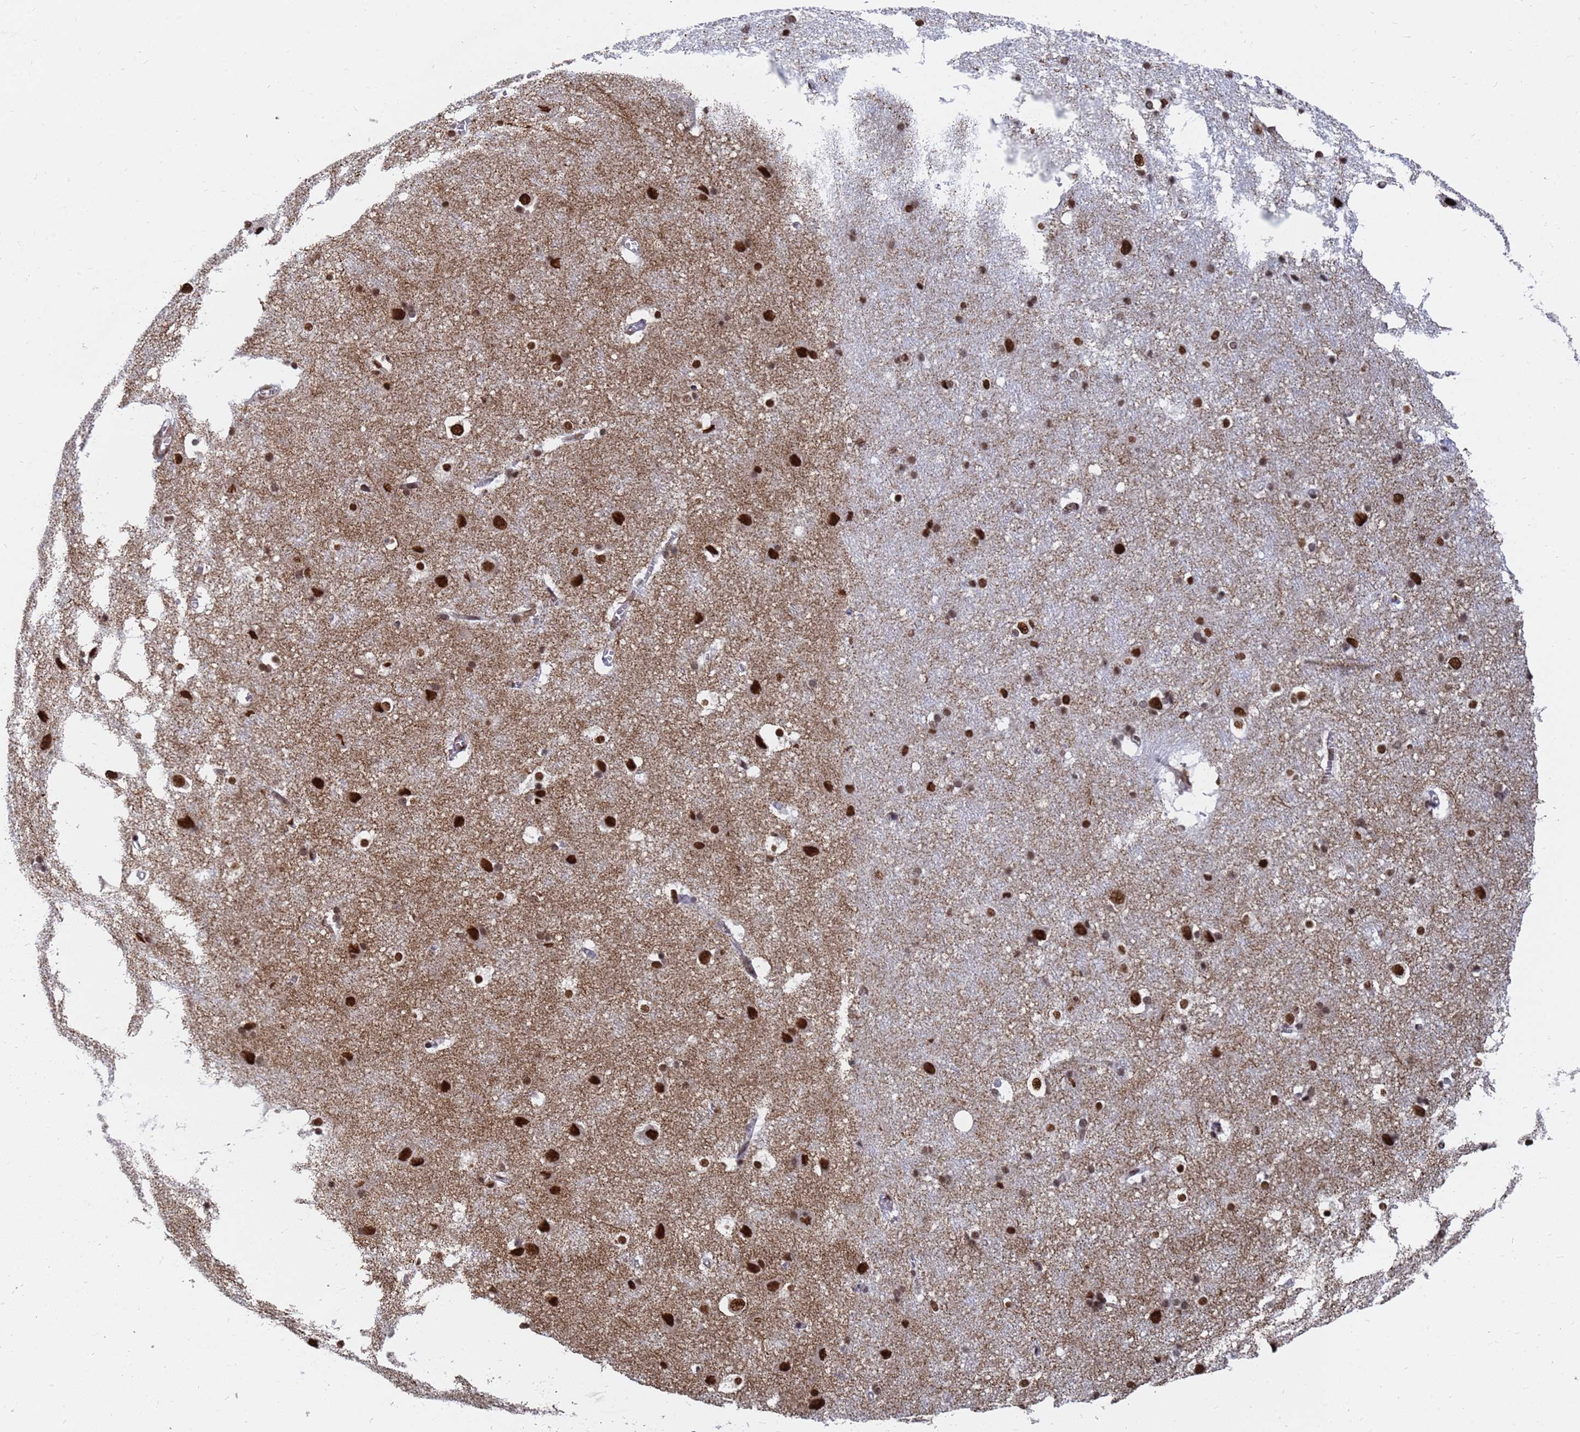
{"staining": {"intensity": "moderate", "quantity": "25%-75%", "location": "cytoplasmic/membranous,nuclear"}, "tissue": "cerebral cortex", "cell_type": "Endothelial cells", "image_type": "normal", "snomed": [{"axis": "morphology", "description": "Normal tissue, NOS"}, {"axis": "topography", "description": "Cerebral cortex"}], "caption": "Immunohistochemical staining of unremarkable human cerebral cortex reveals moderate cytoplasmic/membranous,nuclear protein positivity in approximately 25%-75% of endothelial cells.", "gene": "RAVER2", "patient": {"sex": "male", "age": 54}}